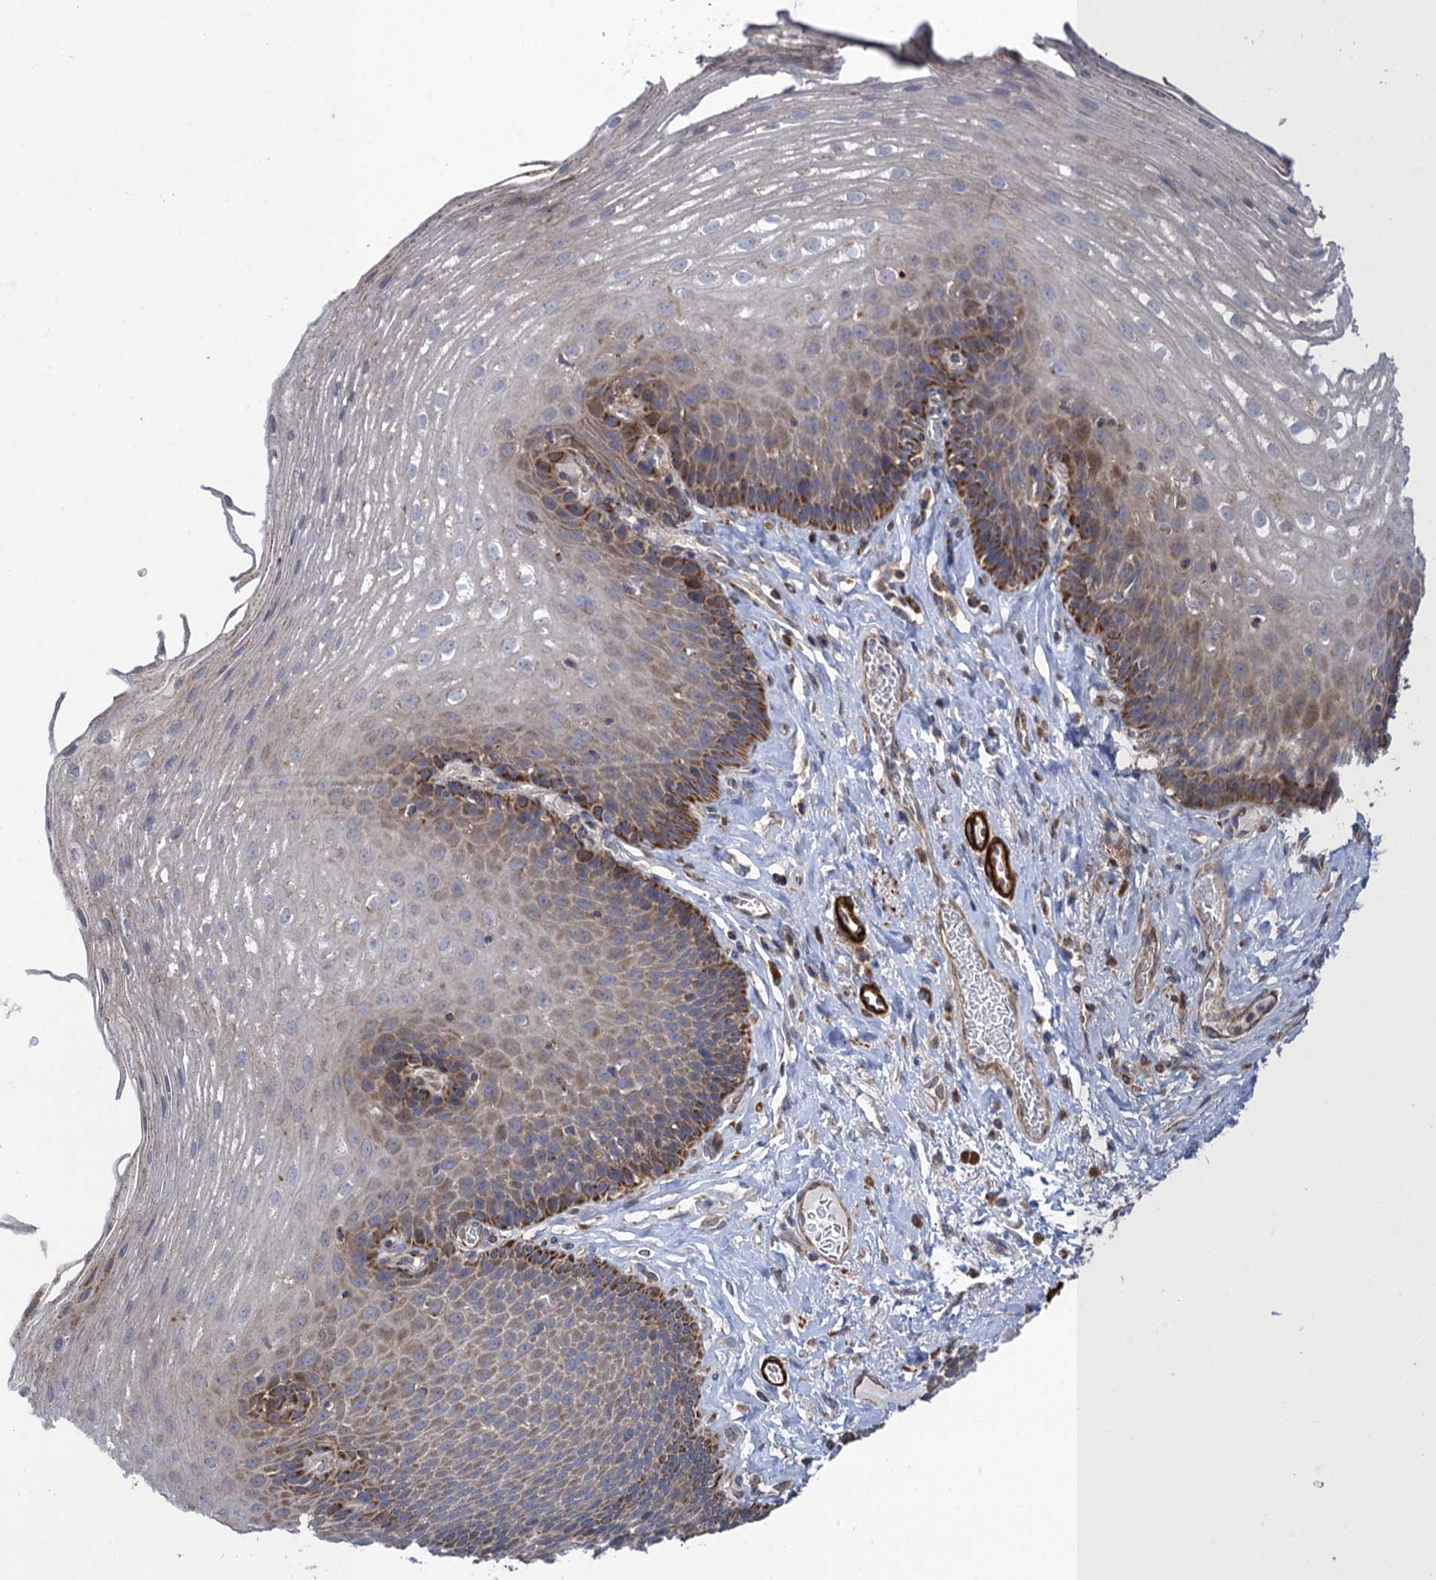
{"staining": {"intensity": "moderate", "quantity": "<25%", "location": "cytoplasmic/membranous"}, "tissue": "esophagus", "cell_type": "Squamous epithelial cells", "image_type": "normal", "snomed": [{"axis": "morphology", "description": "Normal tissue, NOS"}, {"axis": "topography", "description": "Esophagus"}], "caption": "DAB immunohistochemical staining of benign esophagus demonstrates moderate cytoplasmic/membranous protein positivity in about <25% of squamous epithelial cells.", "gene": "WDR88", "patient": {"sex": "female", "age": 66}}